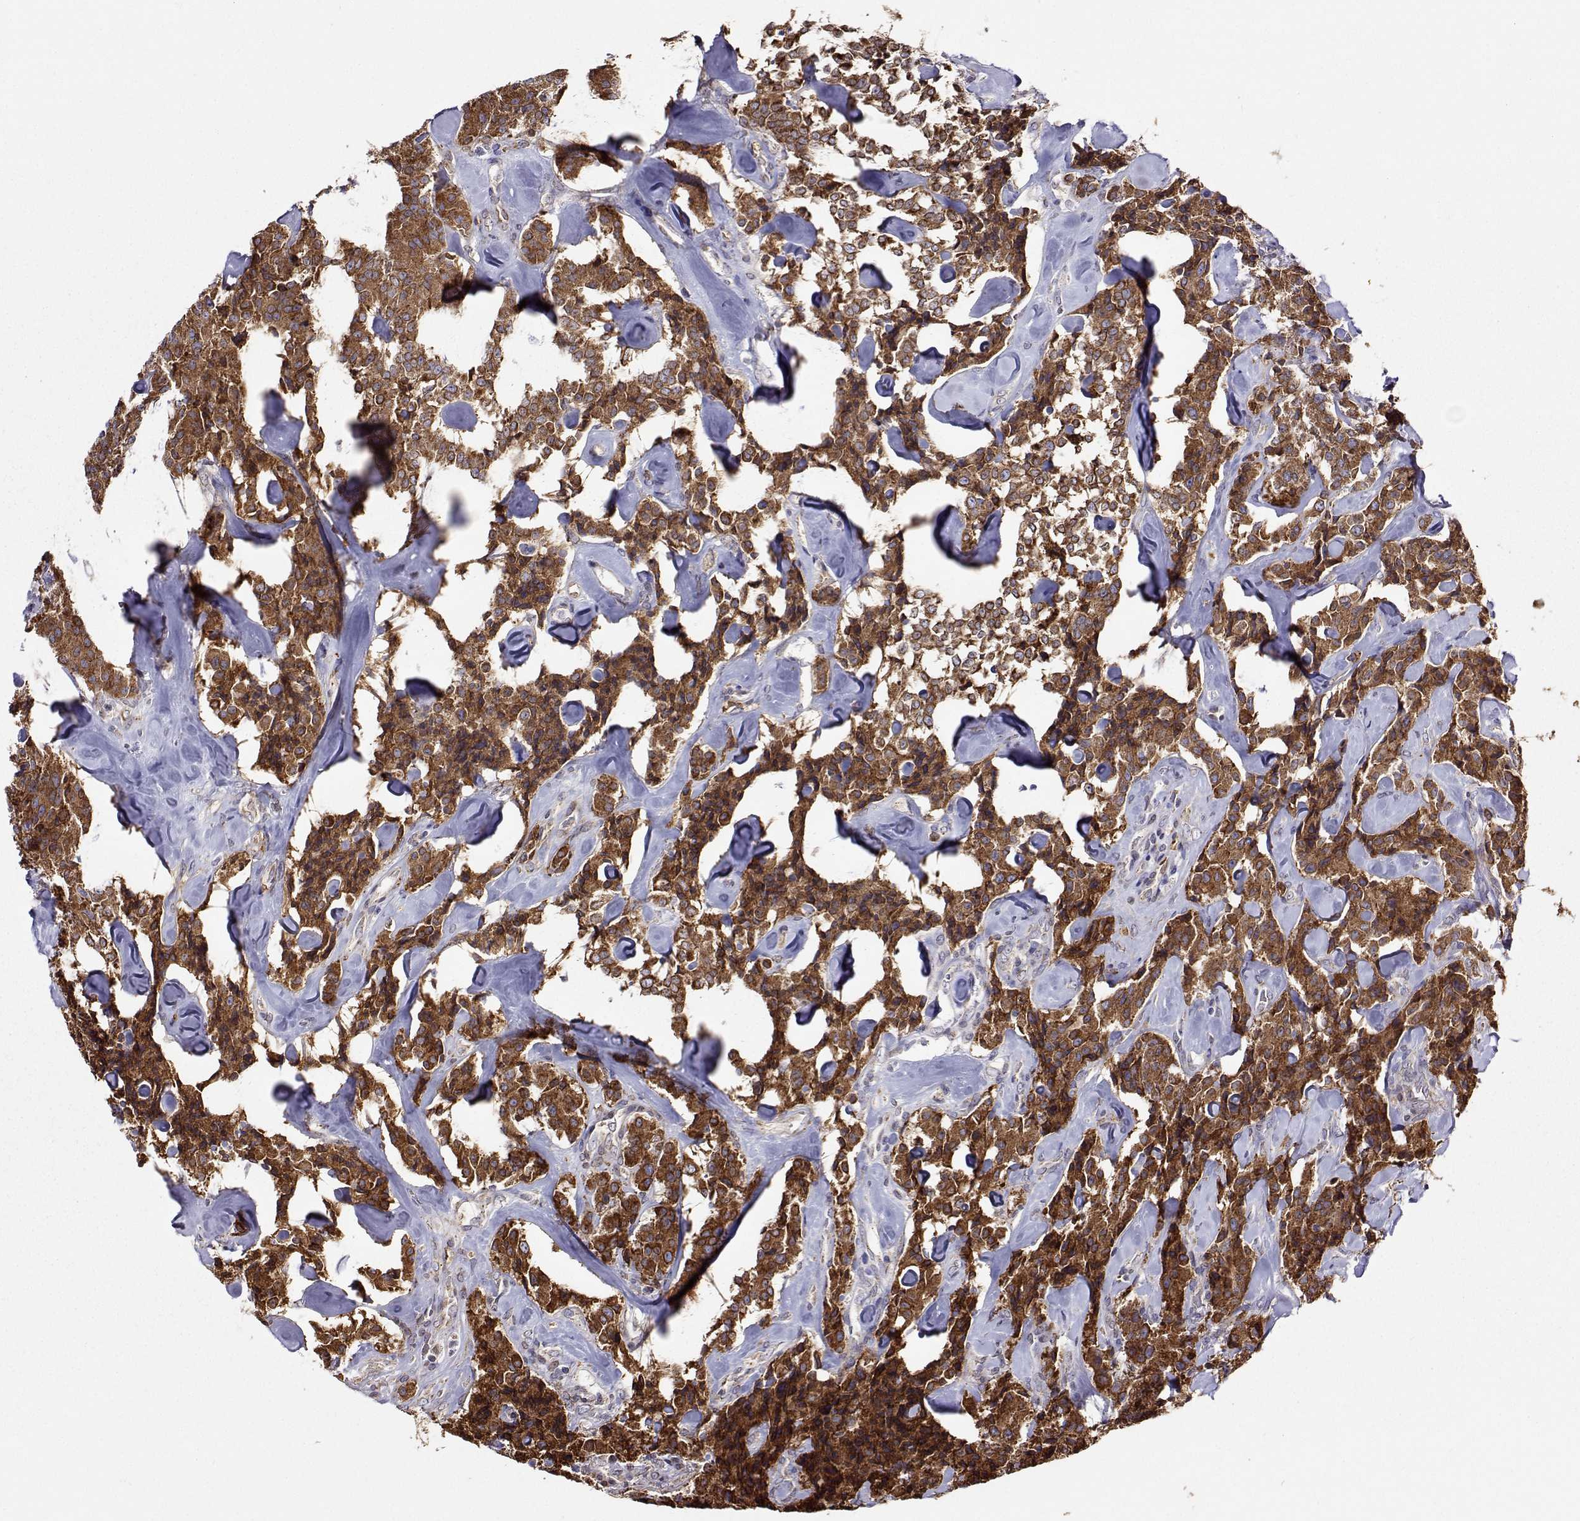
{"staining": {"intensity": "moderate", "quantity": ">75%", "location": "cytoplasmic/membranous"}, "tissue": "carcinoid", "cell_type": "Tumor cells", "image_type": "cancer", "snomed": [{"axis": "morphology", "description": "Carcinoid, malignant, NOS"}, {"axis": "topography", "description": "Pancreas"}], "caption": "Malignant carcinoid stained with a protein marker shows moderate staining in tumor cells.", "gene": "PGRMC2", "patient": {"sex": "male", "age": 41}}